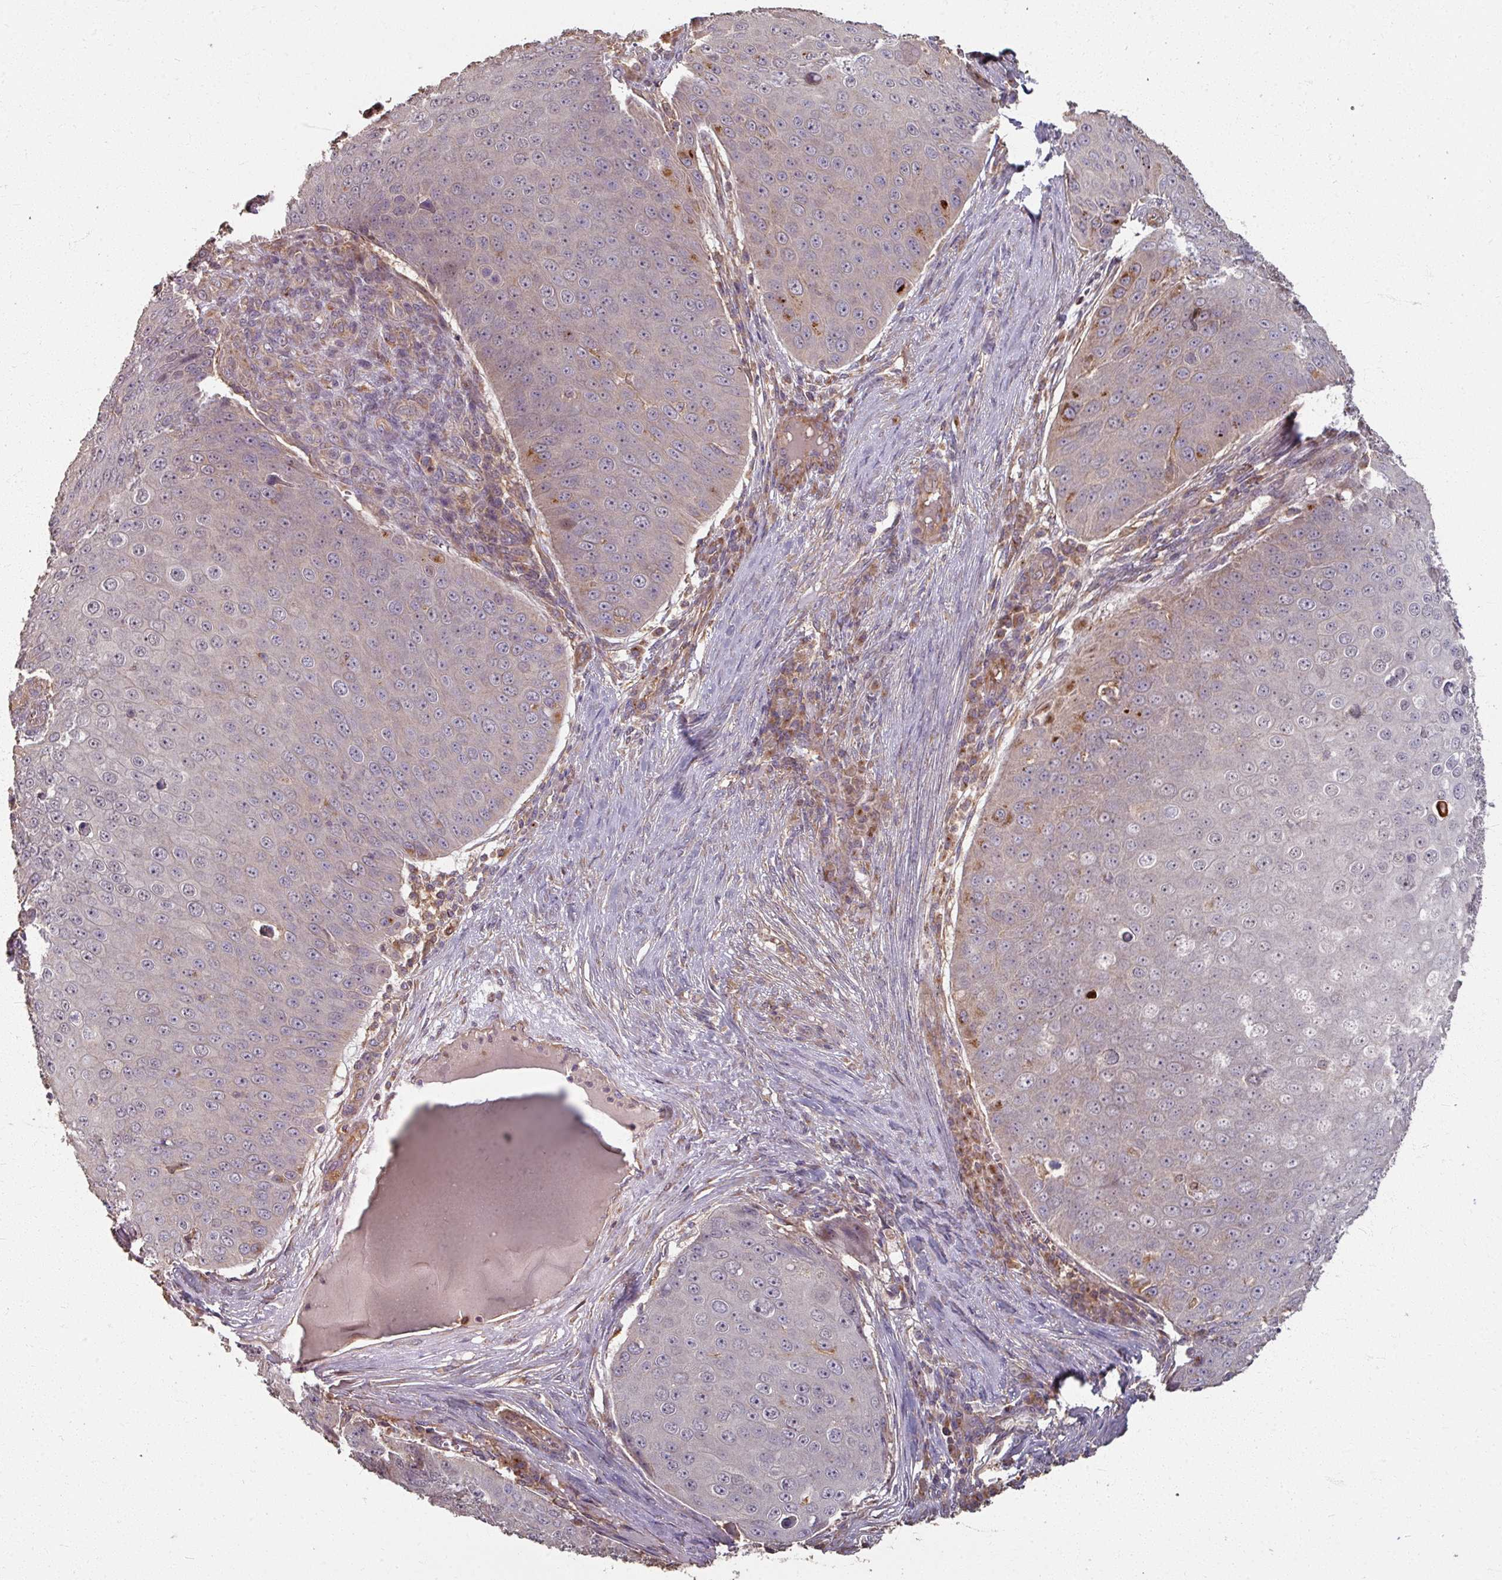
{"staining": {"intensity": "weak", "quantity": "25%-75%", "location": "cytoplasmic/membranous"}, "tissue": "skin cancer", "cell_type": "Tumor cells", "image_type": "cancer", "snomed": [{"axis": "morphology", "description": "Squamous cell carcinoma, NOS"}, {"axis": "topography", "description": "Skin"}], "caption": "Protein staining of squamous cell carcinoma (skin) tissue displays weak cytoplasmic/membranous expression in about 25%-75% of tumor cells. (DAB (3,3'-diaminobenzidine) = brown stain, brightfield microscopy at high magnification).", "gene": "CCDC68", "patient": {"sex": "male", "age": 71}}